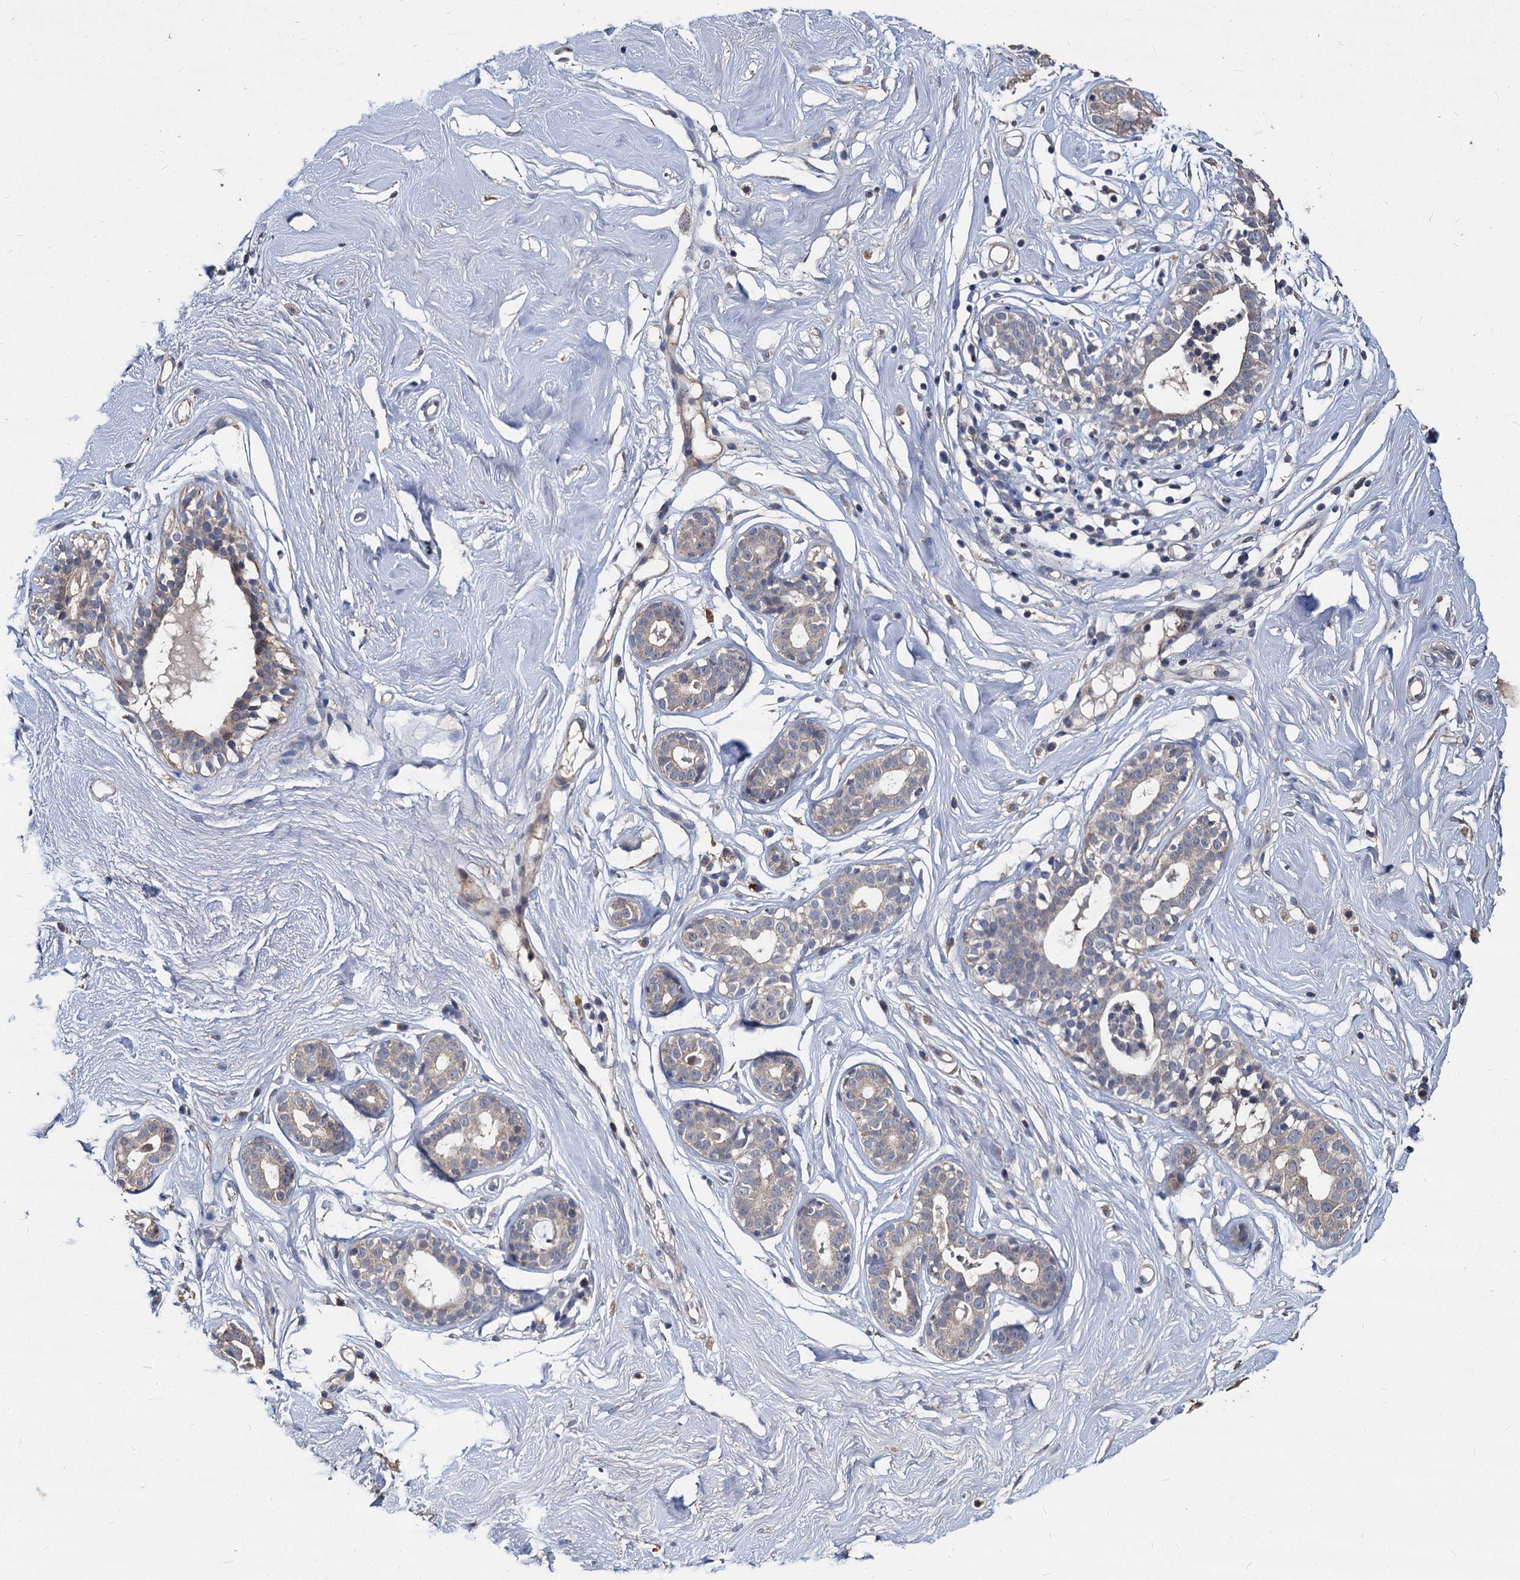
{"staining": {"intensity": "negative", "quantity": "none", "location": "none"}, "tissue": "breast", "cell_type": "Adipocytes", "image_type": "normal", "snomed": [{"axis": "morphology", "description": "Normal tissue, NOS"}, {"axis": "morphology", "description": "Adenoma, NOS"}, {"axis": "topography", "description": "Breast"}], "caption": "IHC histopathology image of normal breast: human breast stained with DAB (3,3'-diaminobenzidine) reveals no significant protein positivity in adipocytes.", "gene": "CCDC184", "patient": {"sex": "female", "age": 23}}